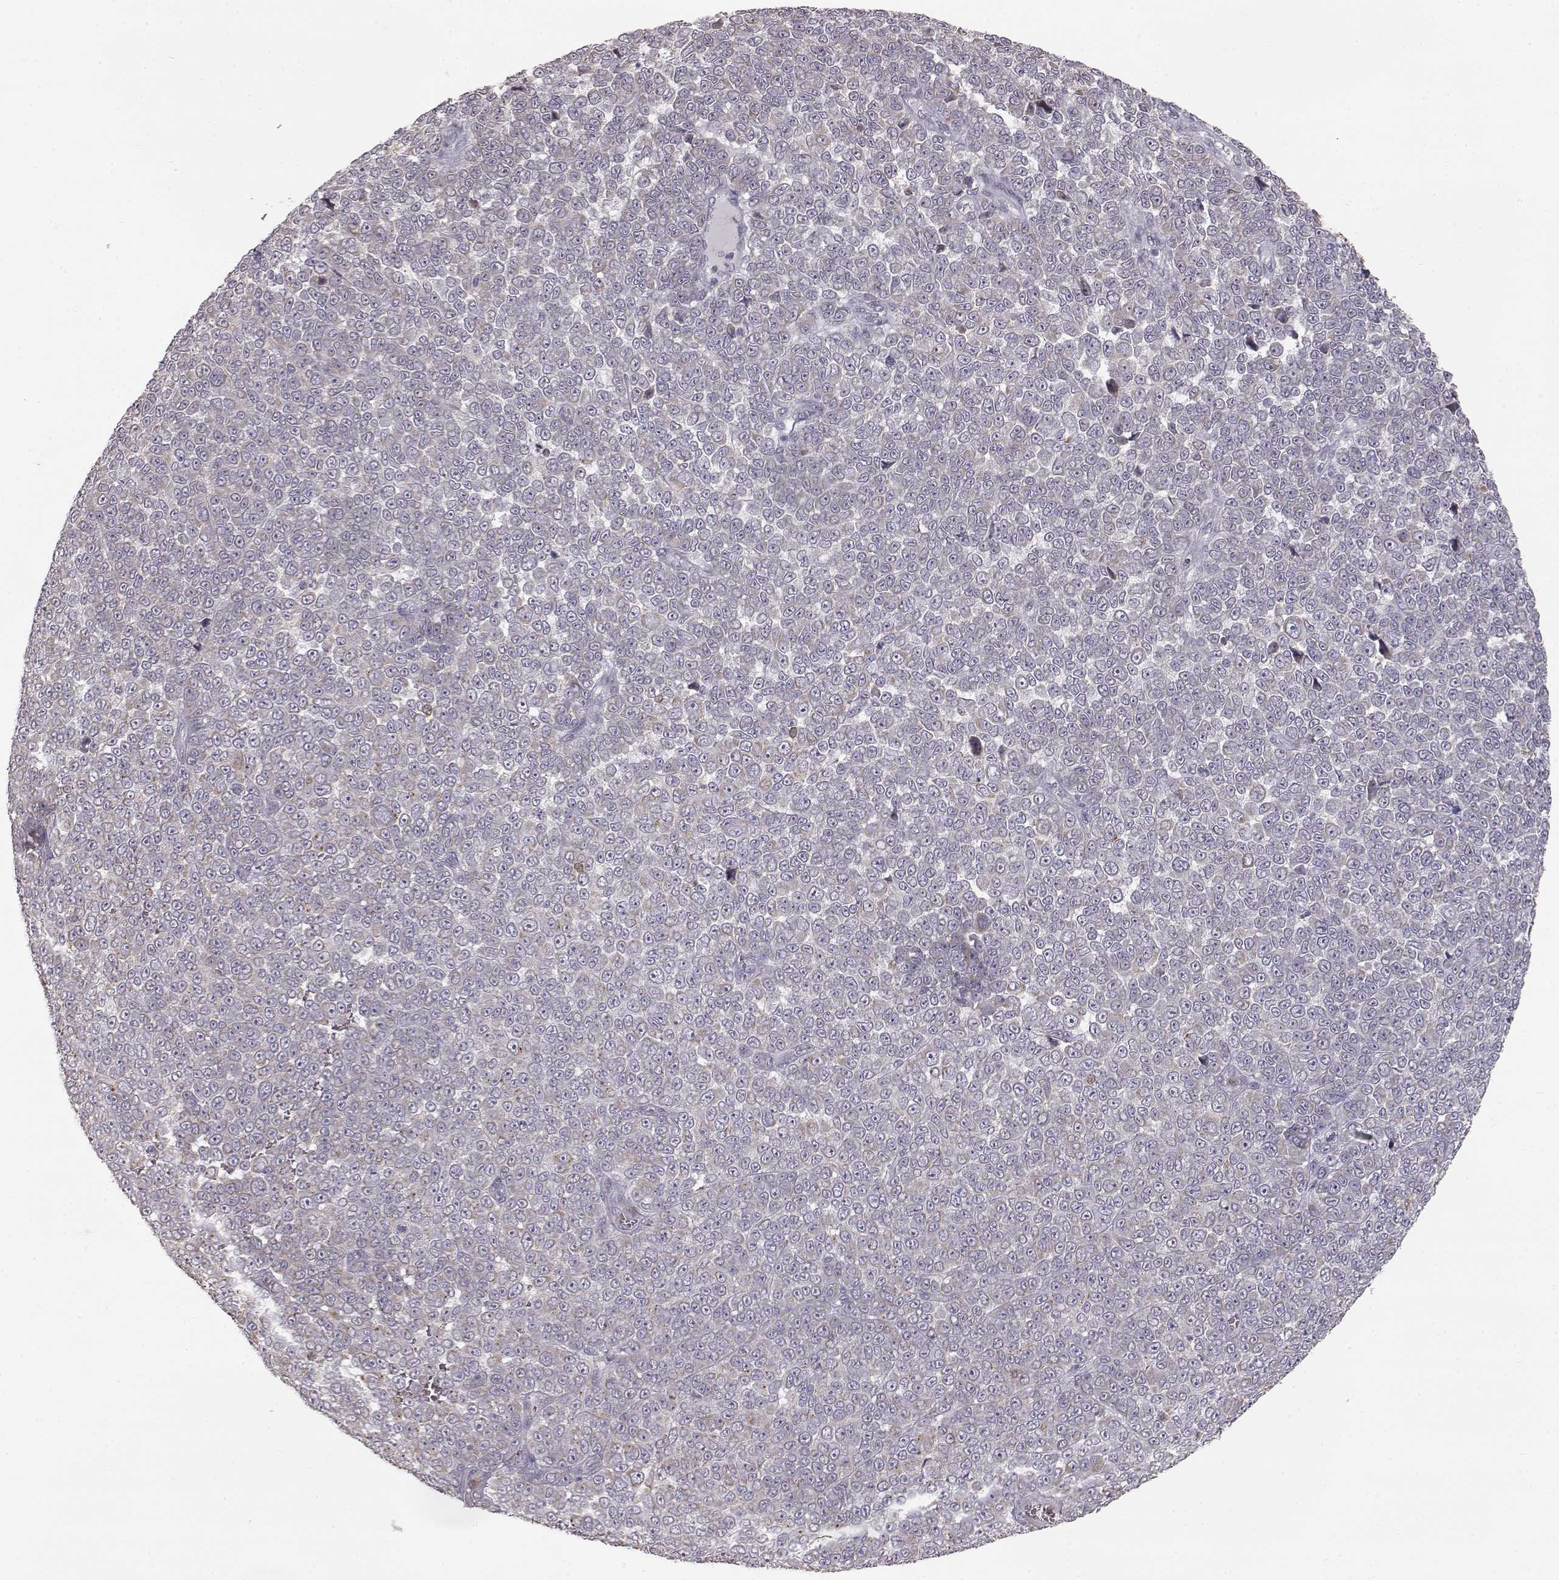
{"staining": {"intensity": "weak", "quantity": ">75%", "location": "cytoplasmic/membranous"}, "tissue": "melanoma", "cell_type": "Tumor cells", "image_type": "cancer", "snomed": [{"axis": "morphology", "description": "Malignant melanoma, NOS"}, {"axis": "topography", "description": "Skin"}], "caption": "Immunohistochemical staining of malignant melanoma exhibits low levels of weak cytoplasmic/membranous protein expression in approximately >75% of tumor cells.", "gene": "GRAP2", "patient": {"sex": "female", "age": 95}}